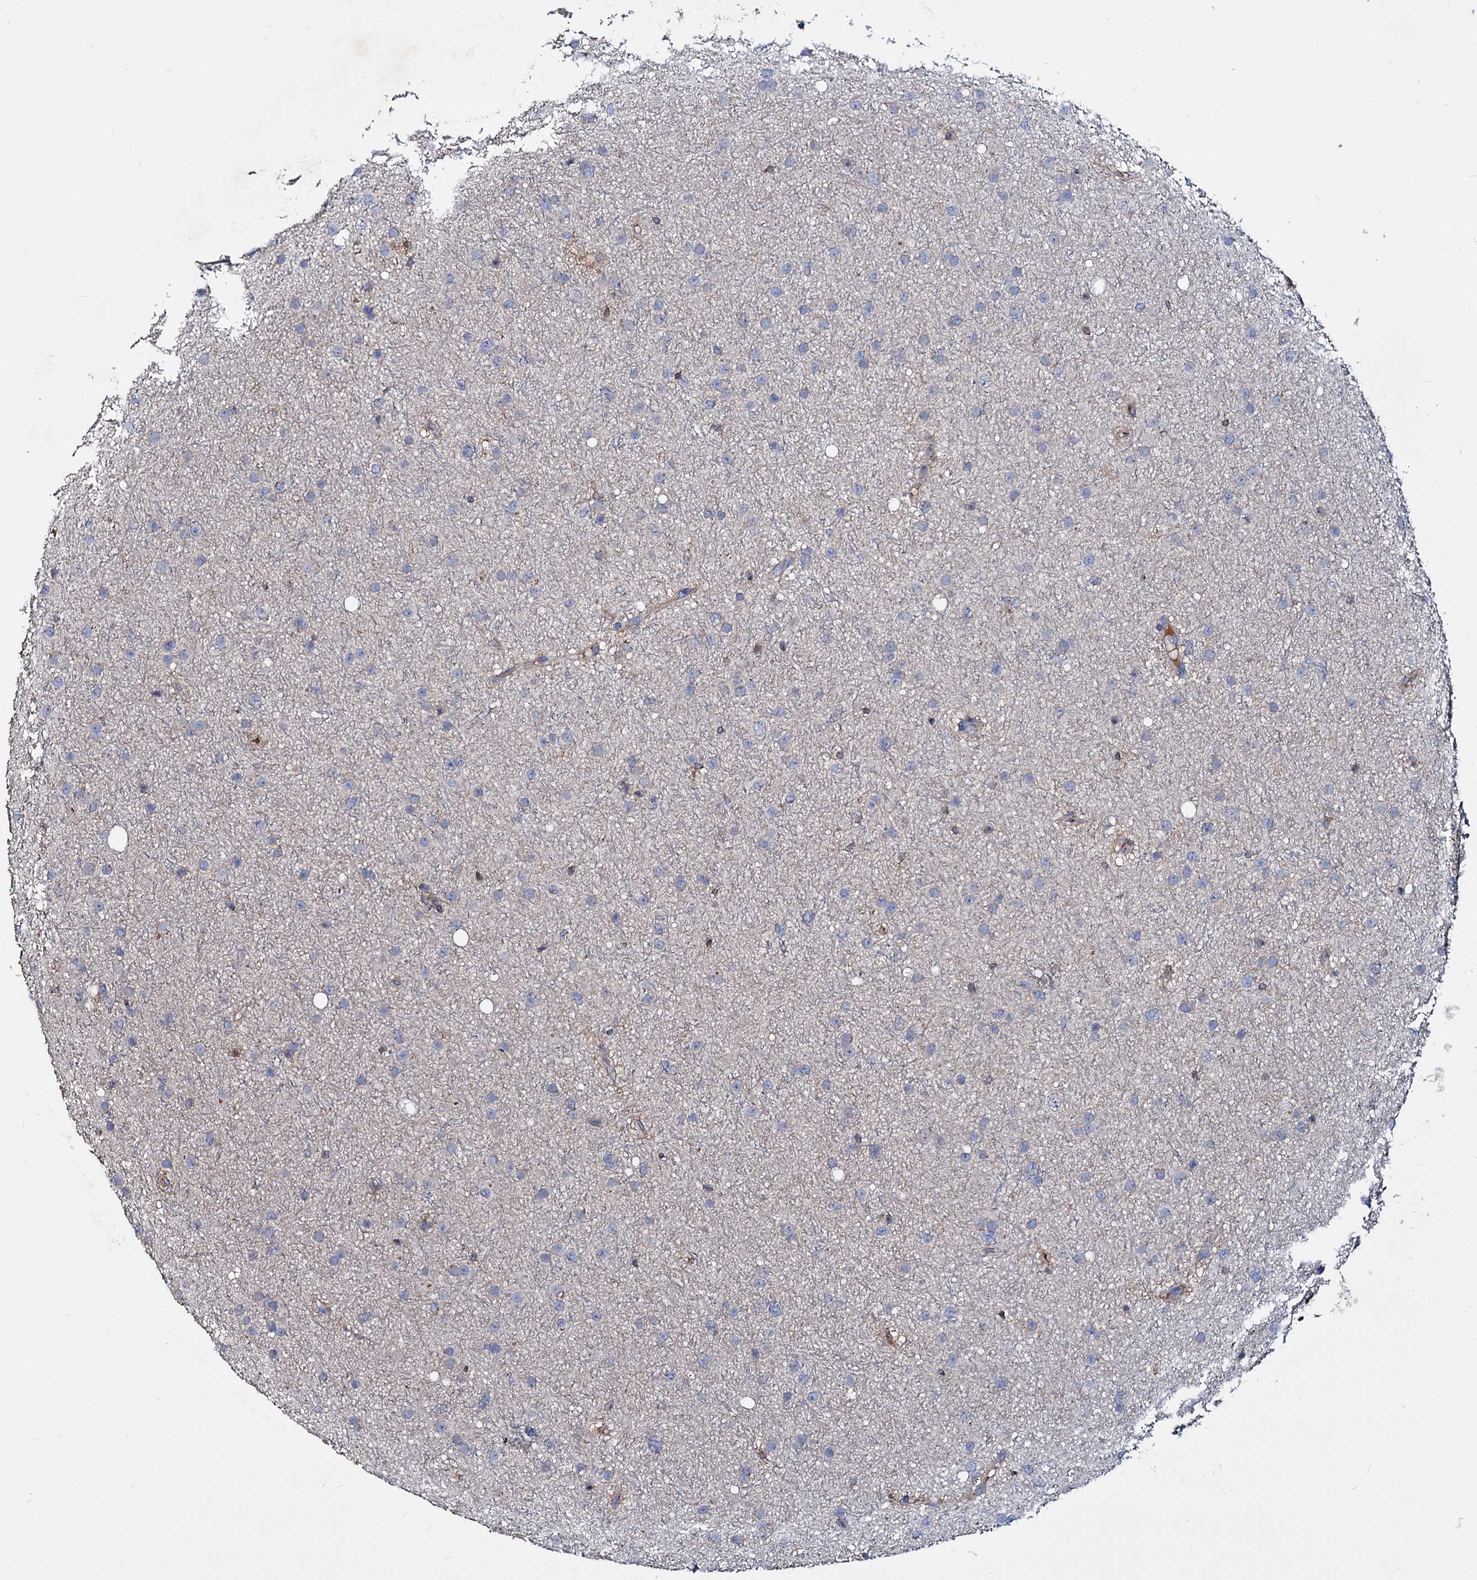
{"staining": {"intensity": "negative", "quantity": "none", "location": "none"}, "tissue": "glioma", "cell_type": "Tumor cells", "image_type": "cancer", "snomed": [{"axis": "morphology", "description": "Glioma, malignant, Low grade"}, {"axis": "topography", "description": "Cerebral cortex"}], "caption": "This is a histopathology image of IHC staining of glioma, which shows no positivity in tumor cells.", "gene": "ACY3", "patient": {"sex": "female", "age": 39}}